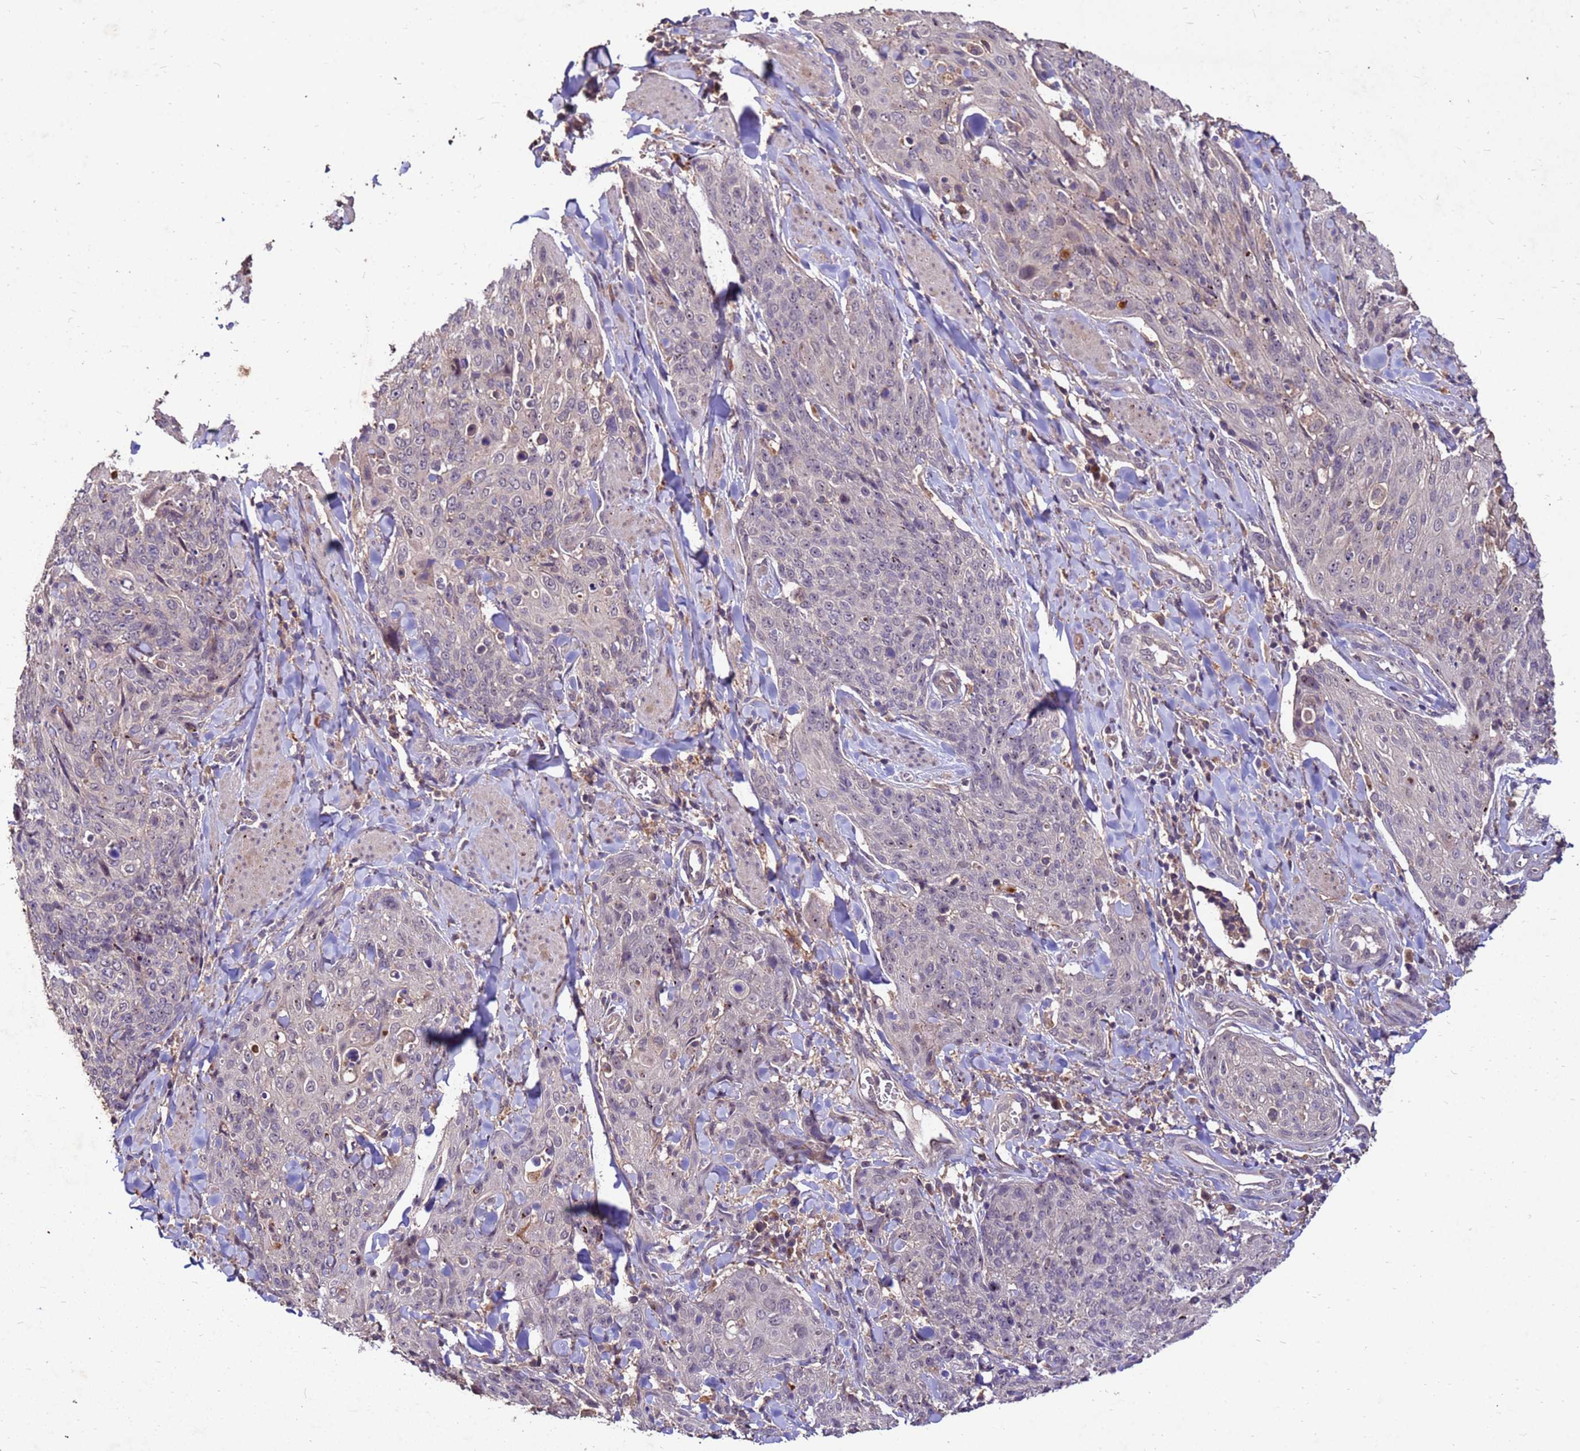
{"staining": {"intensity": "weak", "quantity": "25%-75%", "location": "cytoplasmic/membranous"}, "tissue": "skin cancer", "cell_type": "Tumor cells", "image_type": "cancer", "snomed": [{"axis": "morphology", "description": "Squamous cell carcinoma, NOS"}, {"axis": "topography", "description": "Skin"}, {"axis": "topography", "description": "Vulva"}], "caption": "This micrograph shows immunohistochemistry staining of skin cancer (squamous cell carcinoma), with low weak cytoplasmic/membranous staining in approximately 25%-75% of tumor cells.", "gene": "TOR4A", "patient": {"sex": "female", "age": 85}}